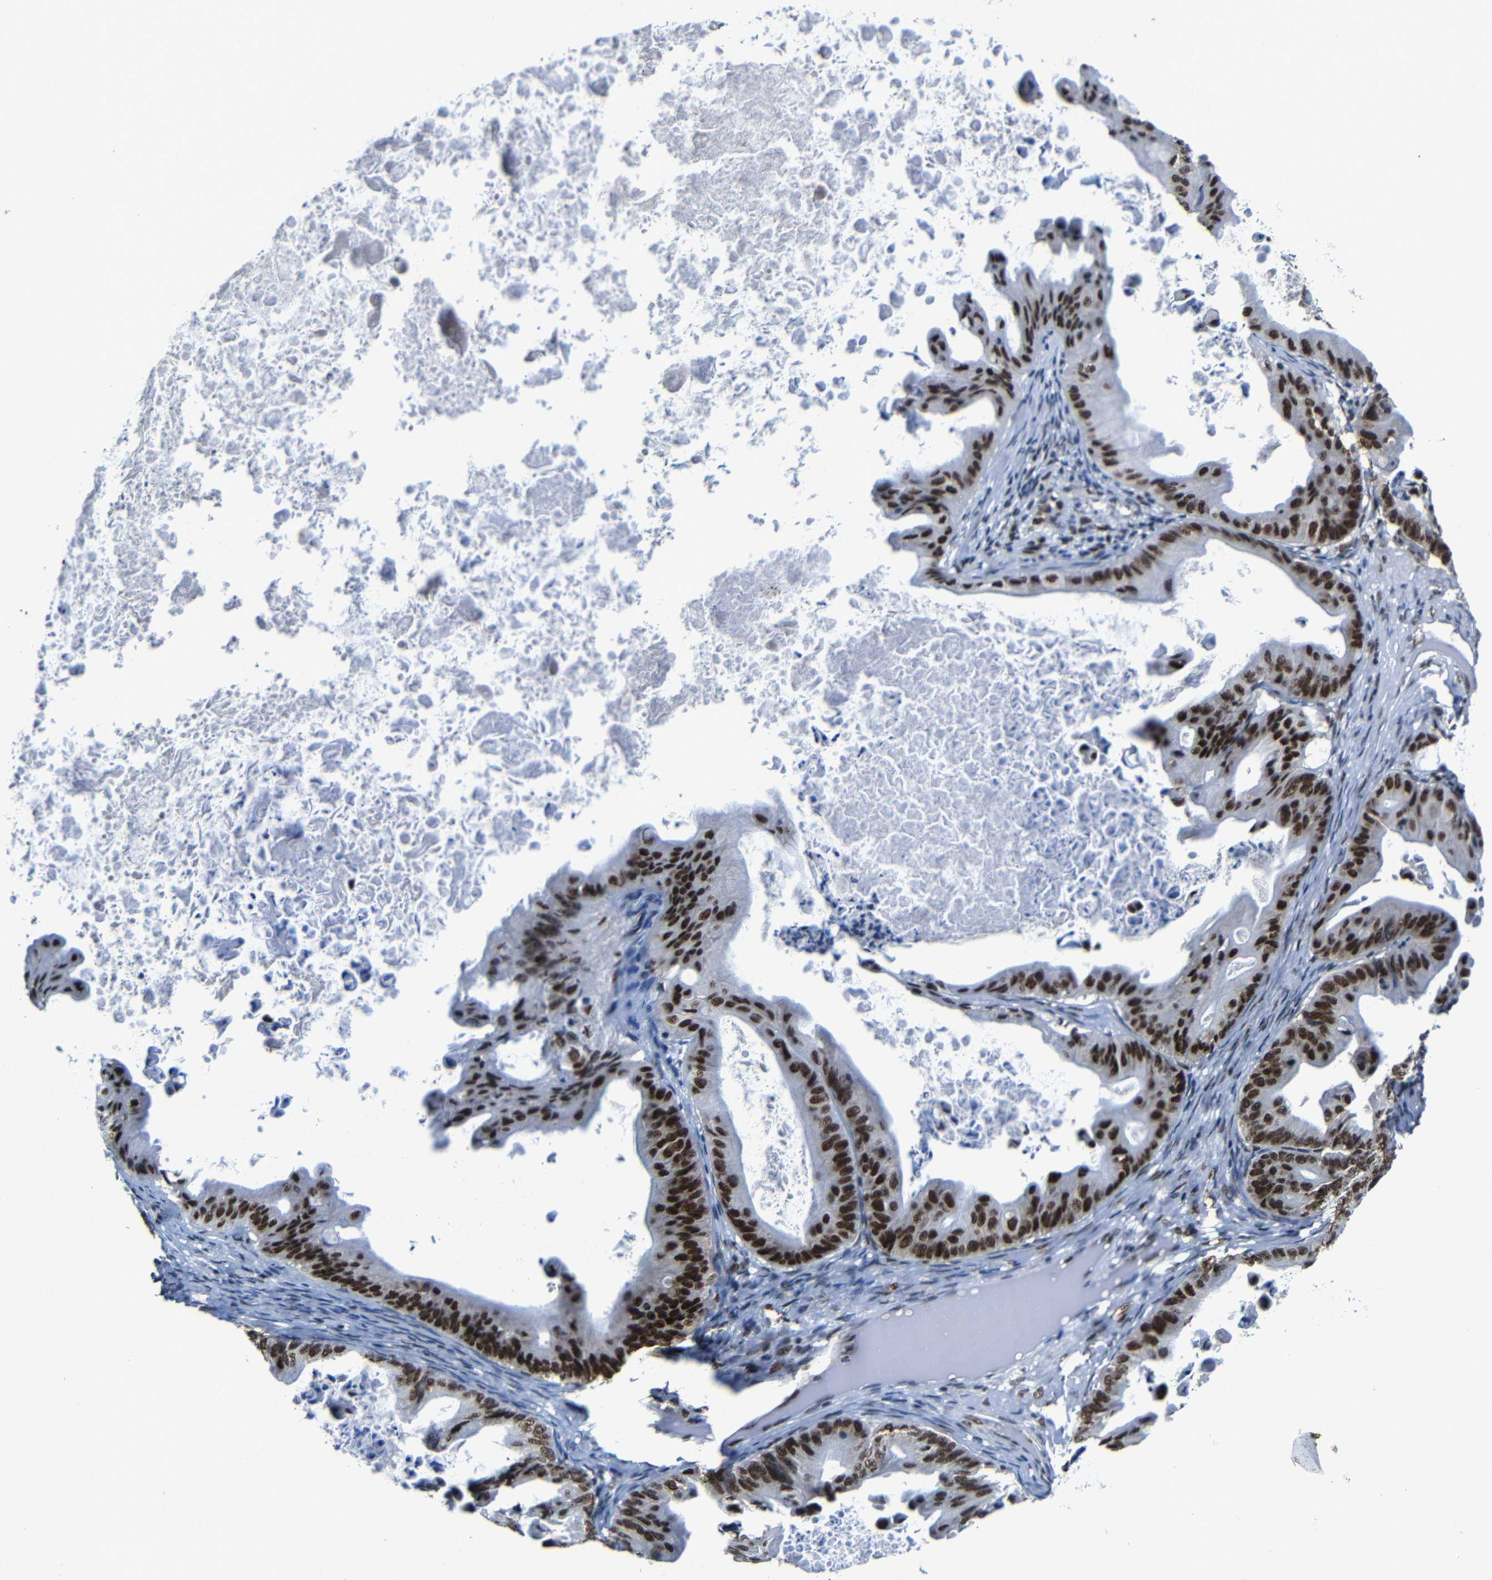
{"staining": {"intensity": "strong", "quantity": ">75%", "location": "nuclear"}, "tissue": "ovarian cancer", "cell_type": "Tumor cells", "image_type": "cancer", "snomed": [{"axis": "morphology", "description": "Cystadenocarcinoma, mucinous, NOS"}, {"axis": "topography", "description": "Ovary"}], "caption": "The immunohistochemical stain highlights strong nuclear positivity in tumor cells of ovarian cancer tissue.", "gene": "PTBP1", "patient": {"sex": "female", "age": 37}}